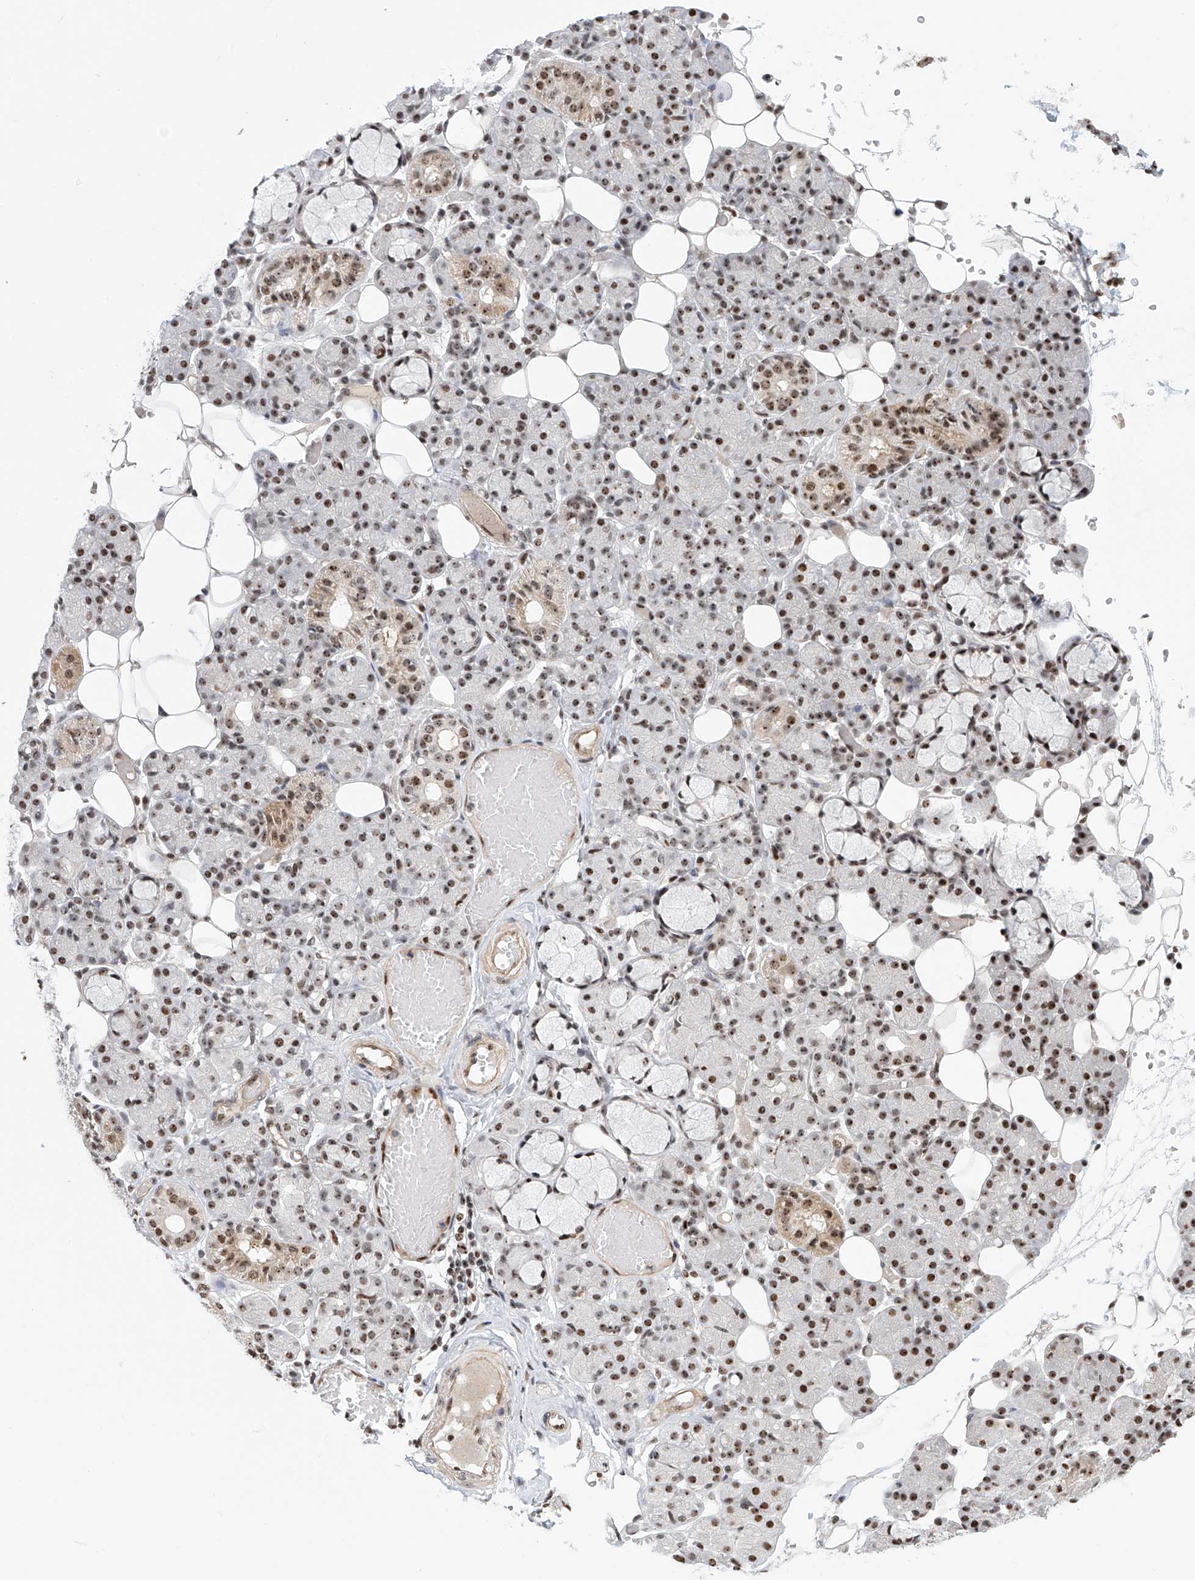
{"staining": {"intensity": "moderate", "quantity": ">75%", "location": "nuclear"}, "tissue": "salivary gland", "cell_type": "Glandular cells", "image_type": "normal", "snomed": [{"axis": "morphology", "description": "Normal tissue, NOS"}, {"axis": "topography", "description": "Salivary gland"}], "caption": "This micrograph exhibits immunohistochemistry (IHC) staining of benign salivary gland, with medium moderate nuclear staining in about >75% of glandular cells.", "gene": "PRUNE2", "patient": {"sex": "male", "age": 63}}